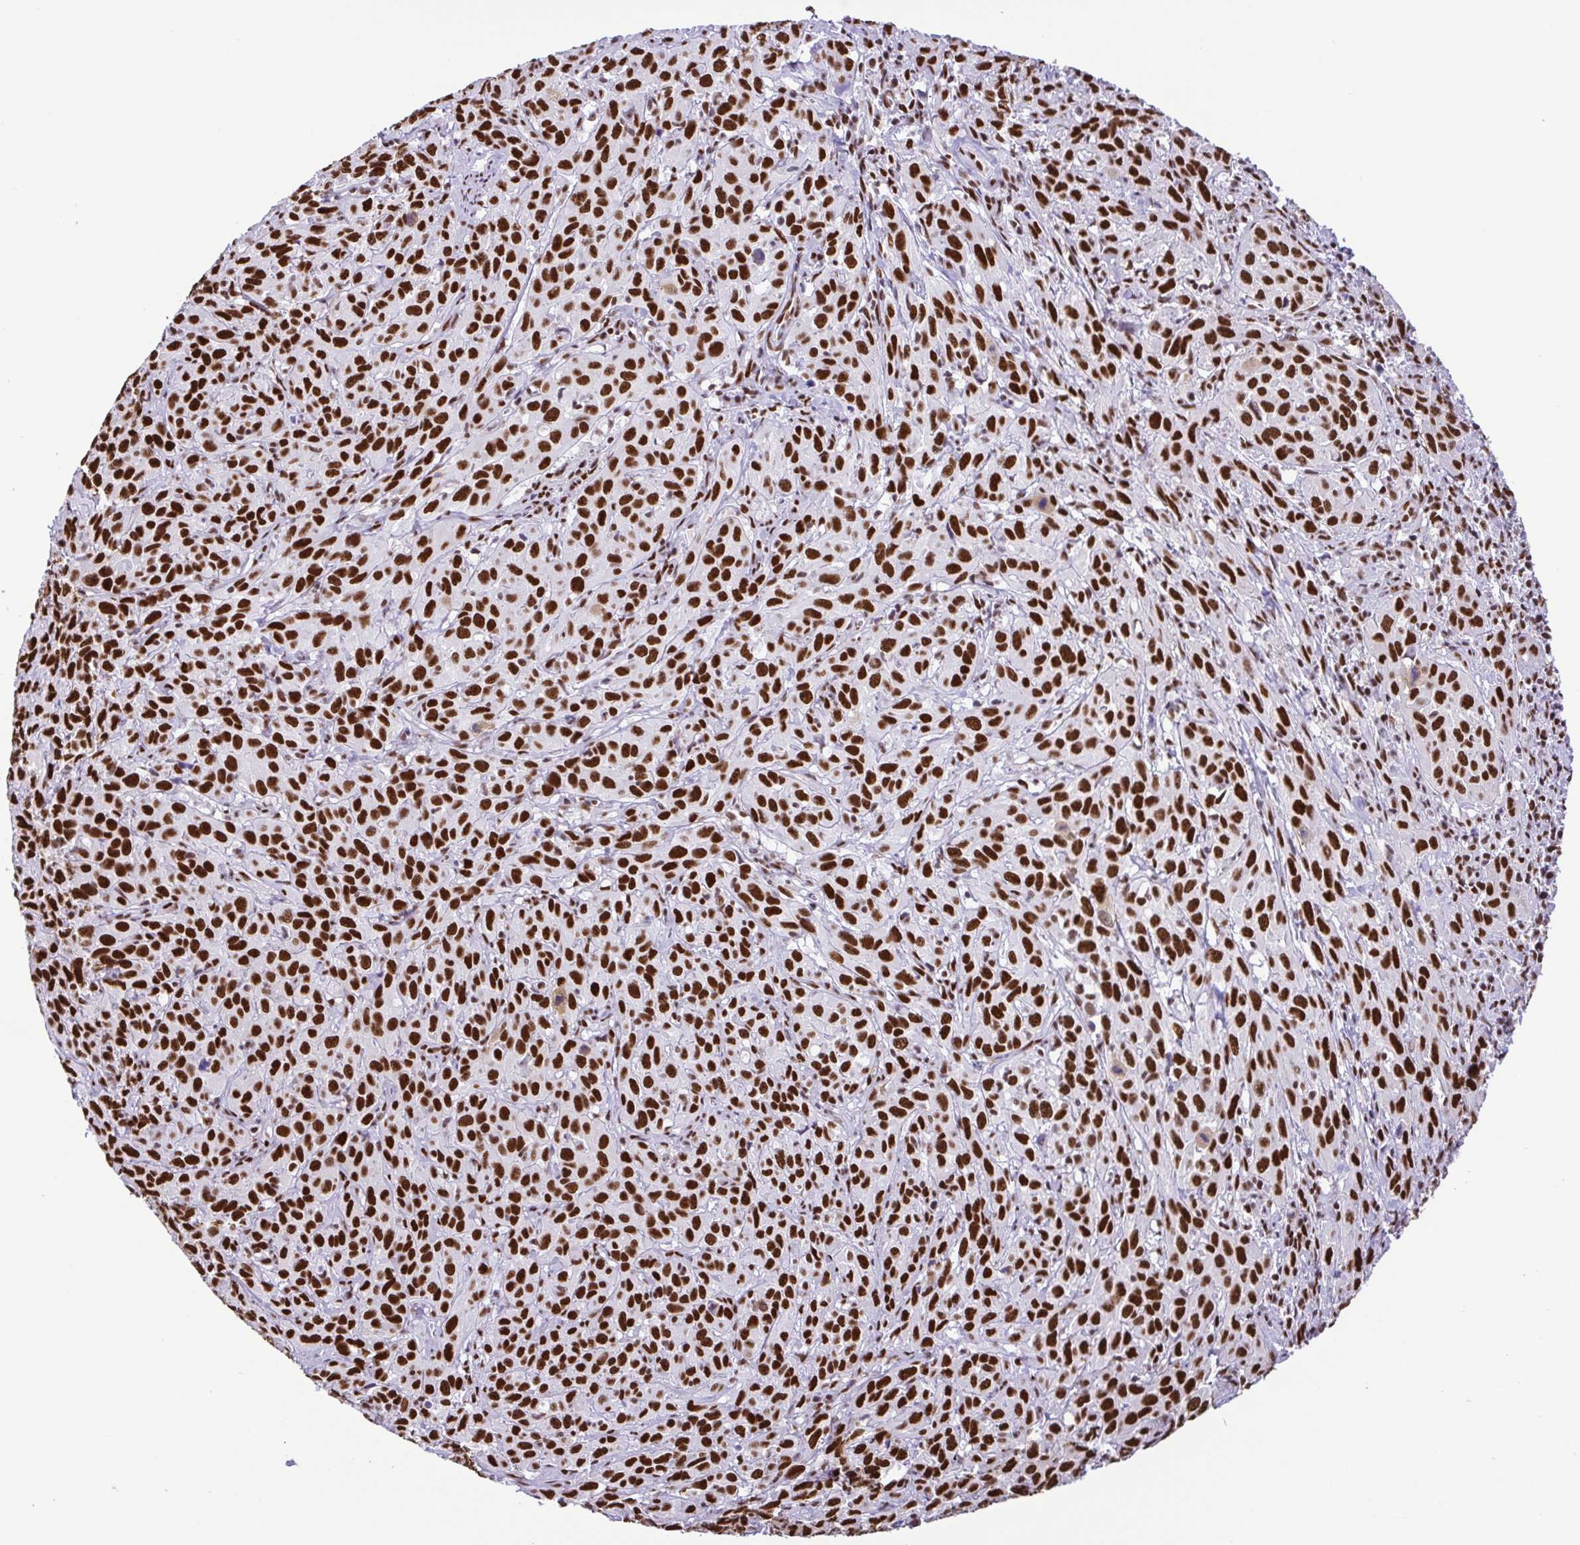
{"staining": {"intensity": "strong", "quantity": ">75%", "location": "nuclear"}, "tissue": "cervical cancer", "cell_type": "Tumor cells", "image_type": "cancer", "snomed": [{"axis": "morphology", "description": "Squamous cell carcinoma, NOS"}, {"axis": "topography", "description": "Cervix"}], "caption": "There is high levels of strong nuclear staining in tumor cells of cervical cancer, as demonstrated by immunohistochemical staining (brown color).", "gene": "TRIM28", "patient": {"sex": "female", "age": 51}}